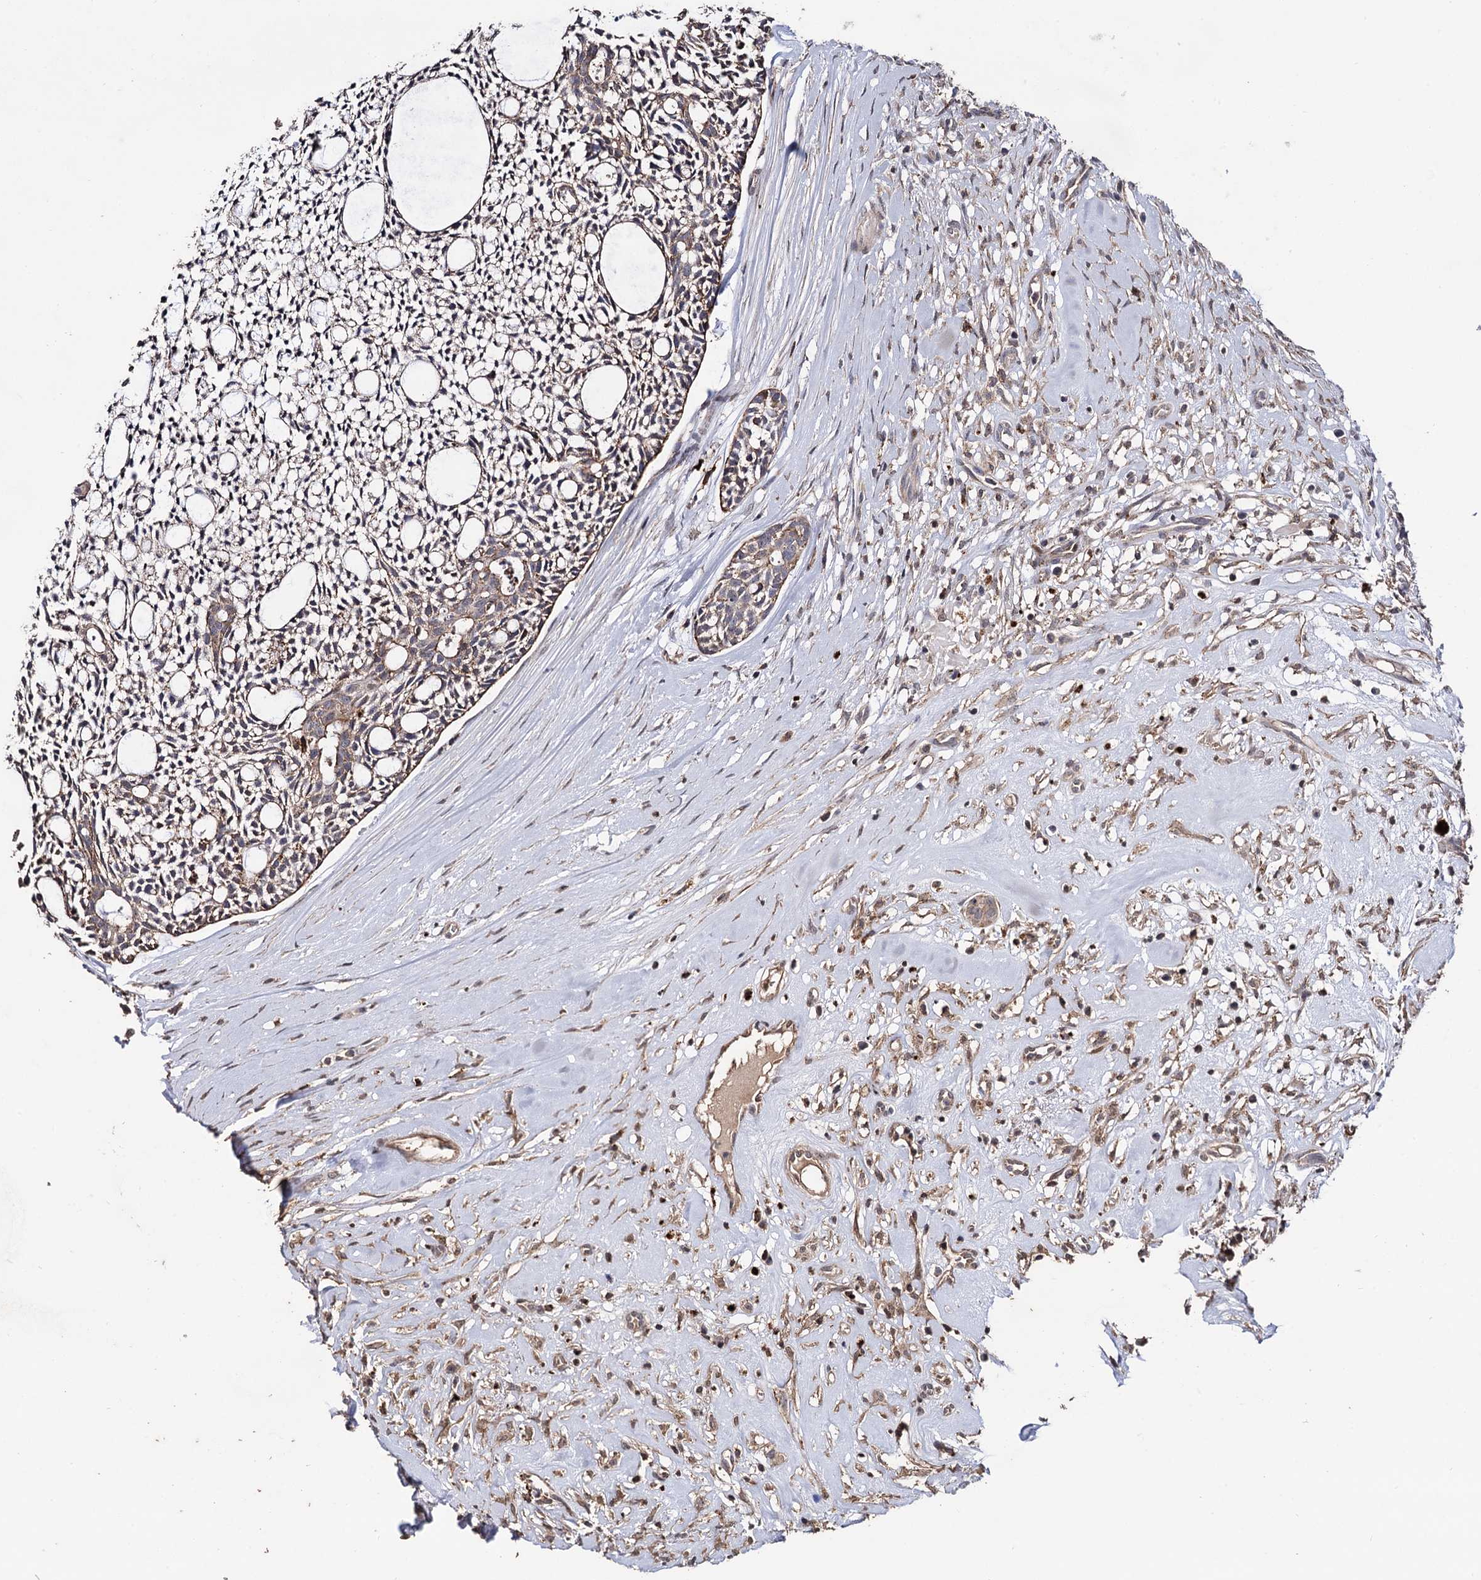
{"staining": {"intensity": "weak", "quantity": ">75%", "location": "cytoplasmic/membranous"}, "tissue": "head and neck cancer", "cell_type": "Tumor cells", "image_type": "cancer", "snomed": [{"axis": "morphology", "description": "Adenocarcinoma, NOS"}, {"axis": "topography", "description": "Subcutis"}, {"axis": "topography", "description": "Head-Neck"}], "caption": "Head and neck cancer tissue displays weak cytoplasmic/membranous expression in about >75% of tumor cells (IHC, brightfield microscopy, high magnification).", "gene": "MICAL2", "patient": {"sex": "female", "age": 73}}